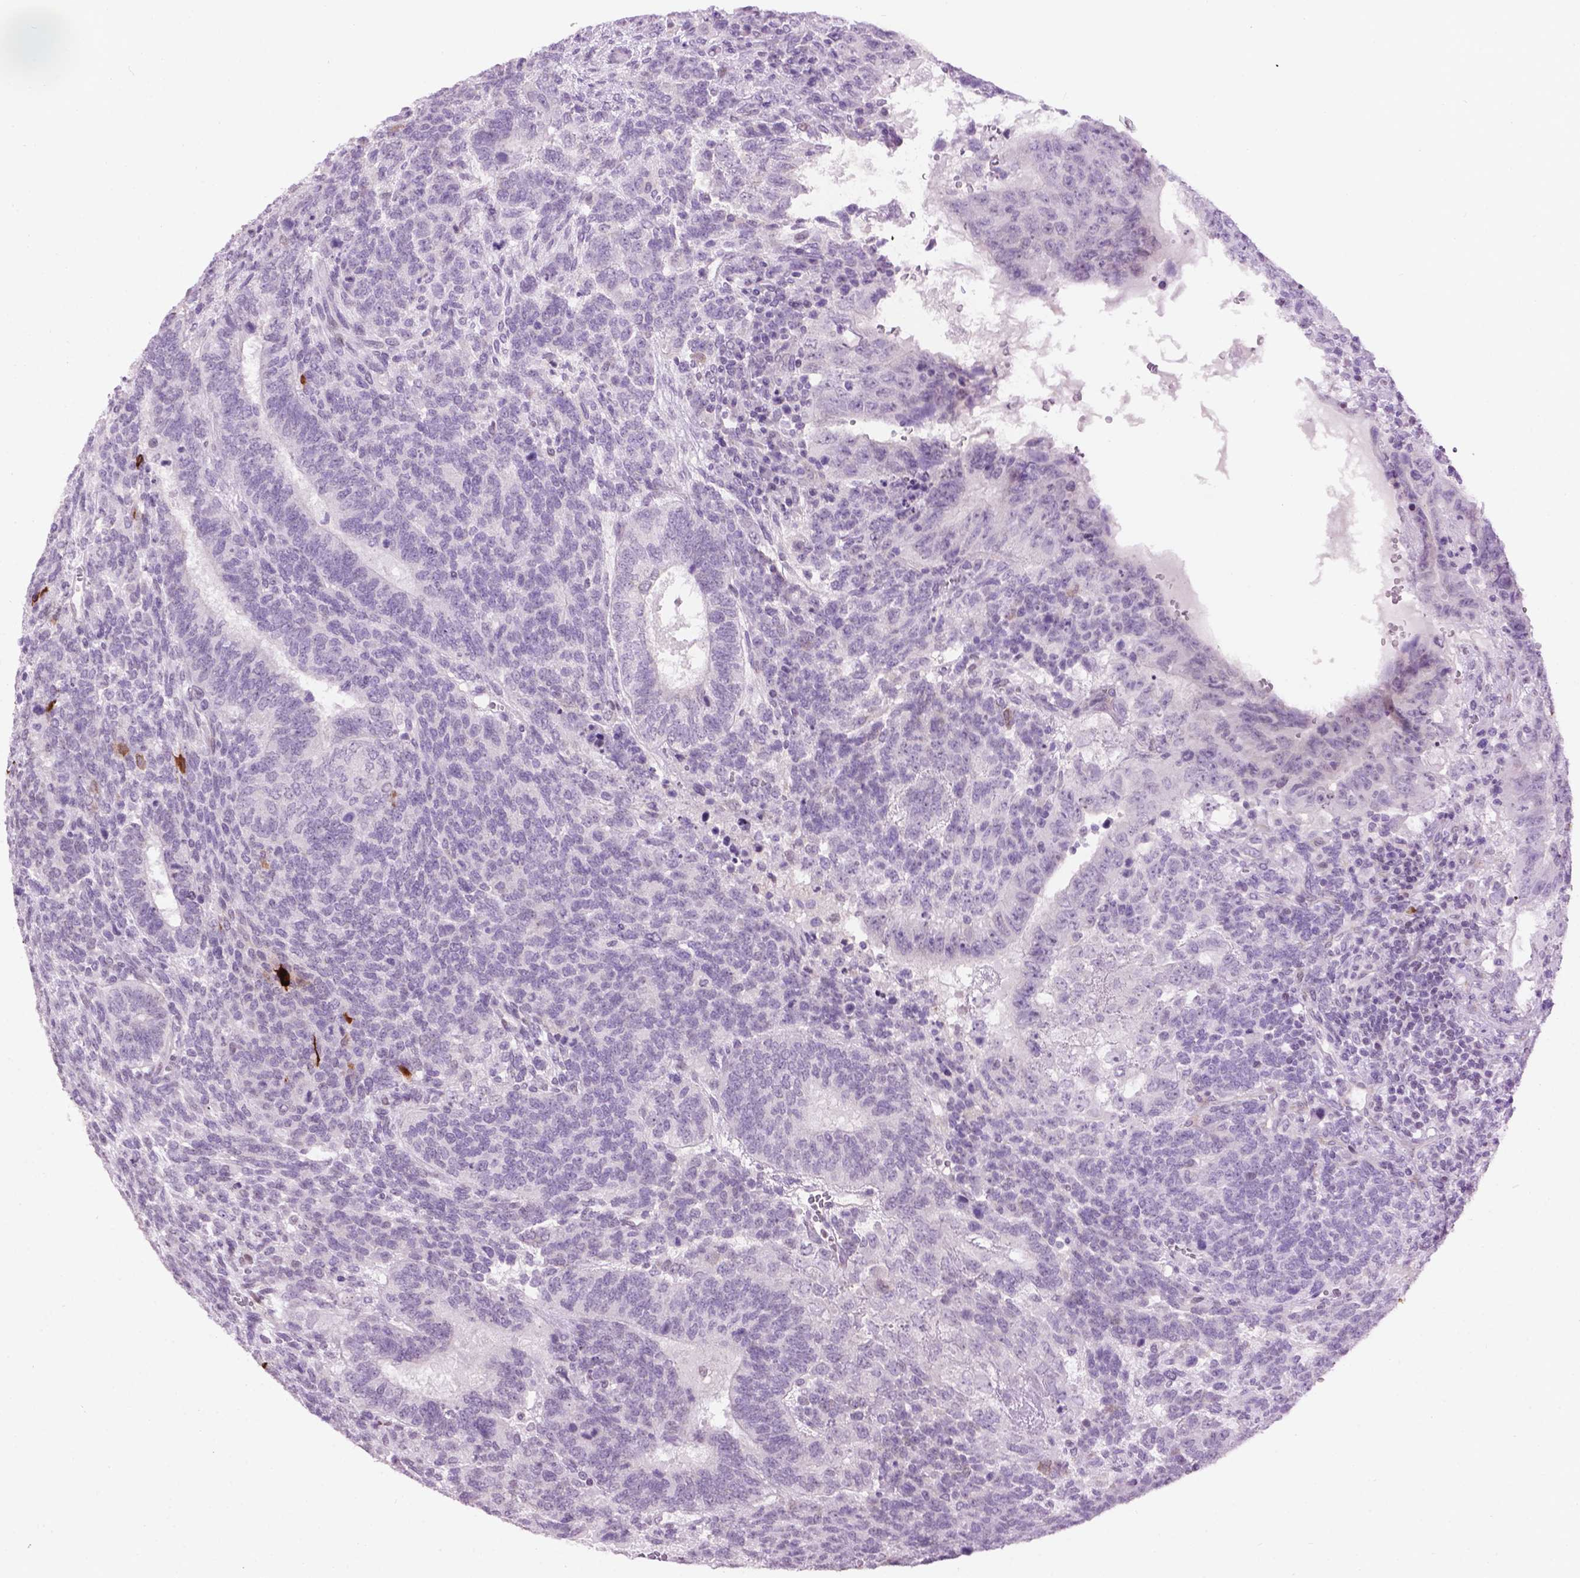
{"staining": {"intensity": "negative", "quantity": "none", "location": "none"}, "tissue": "testis cancer", "cell_type": "Tumor cells", "image_type": "cancer", "snomed": [{"axis": "morphology", "description": "Normal tissue, NOS"}, {"axis": "morphology", "description": "Carcinoma, Embryonal, NOS"}, {"axis": "topography", "description": "Testis"}, {"axis": "topography", "description": "Epididymis"}], "caption": "Immunohistochemistry (IHC) of testis cancer (embryonal carcinoma) exhibits no positivity in tumor cells. (Brightfield microscopy of DAB (3,3'-diaminobenzidine) immunohistochemistry at high magnification).", "gene": "TH", "patient": {"sex": "male", "age": 23}}